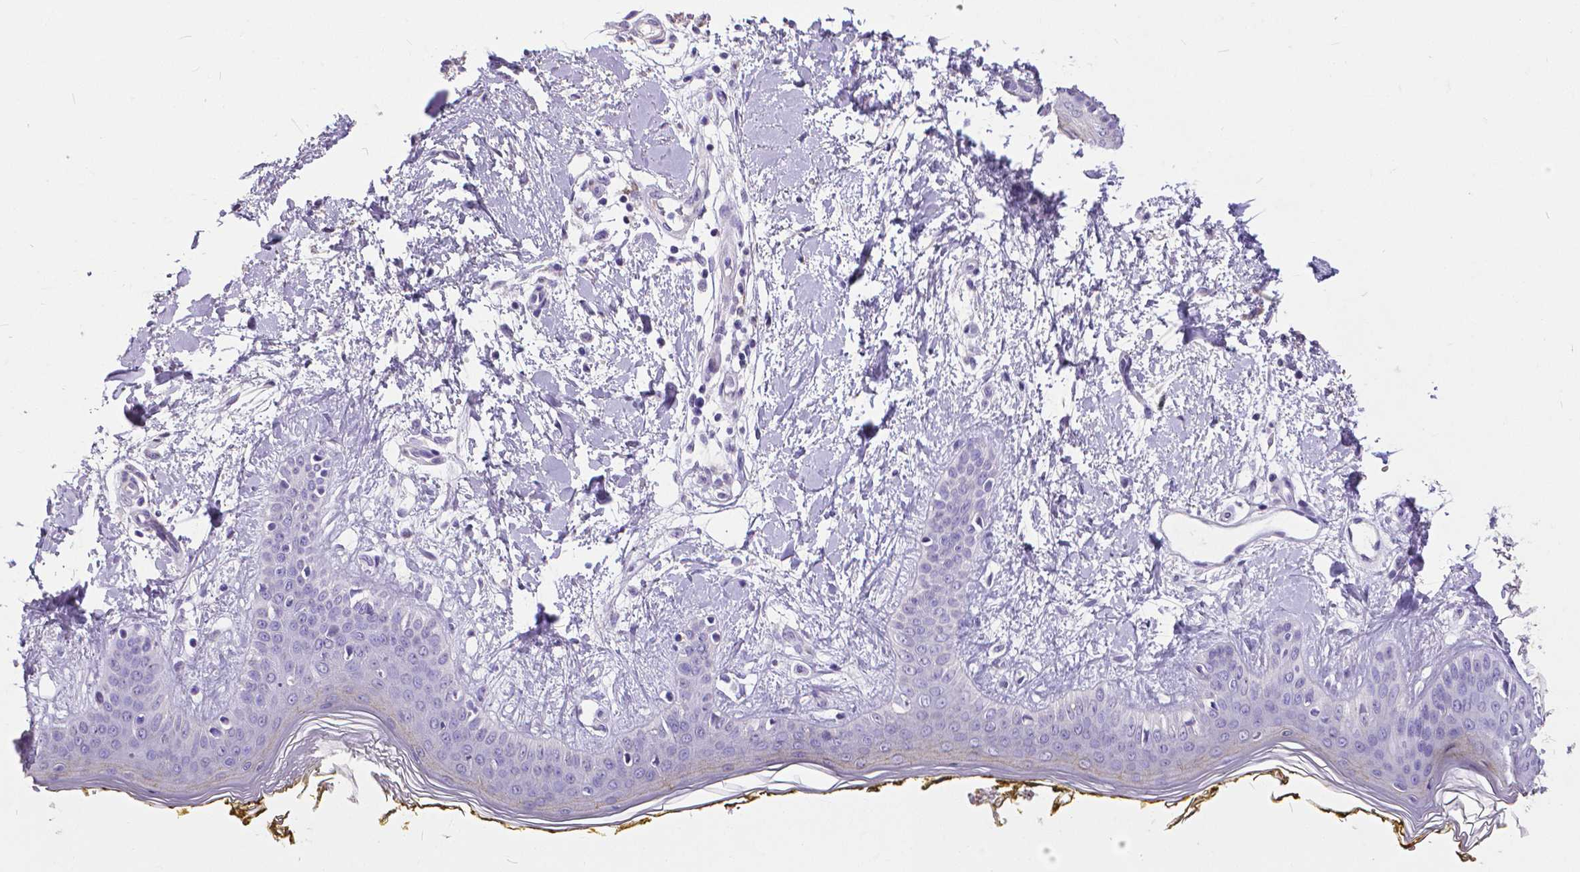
{"staining": {"intensity": "negative", "quantity": "none", "location": "none"}, "tissue": "skin", "cell_type": "Fibroblasts", "image_type": "normal", "snomed": [{"axis": "morphology", "description": "Normal tissue, NOS"}, {"axis": "topography", "description": "Skin"}], "caption": "High power microscopy photomicrograph of an immunohistochemistry photomicrograph of unremarkable skin, revealing no significant staining in fibroblasts. Nuclei are stained in blue.", "gene": "OCLN", "patient": {"sex": "female", "age": 34}}